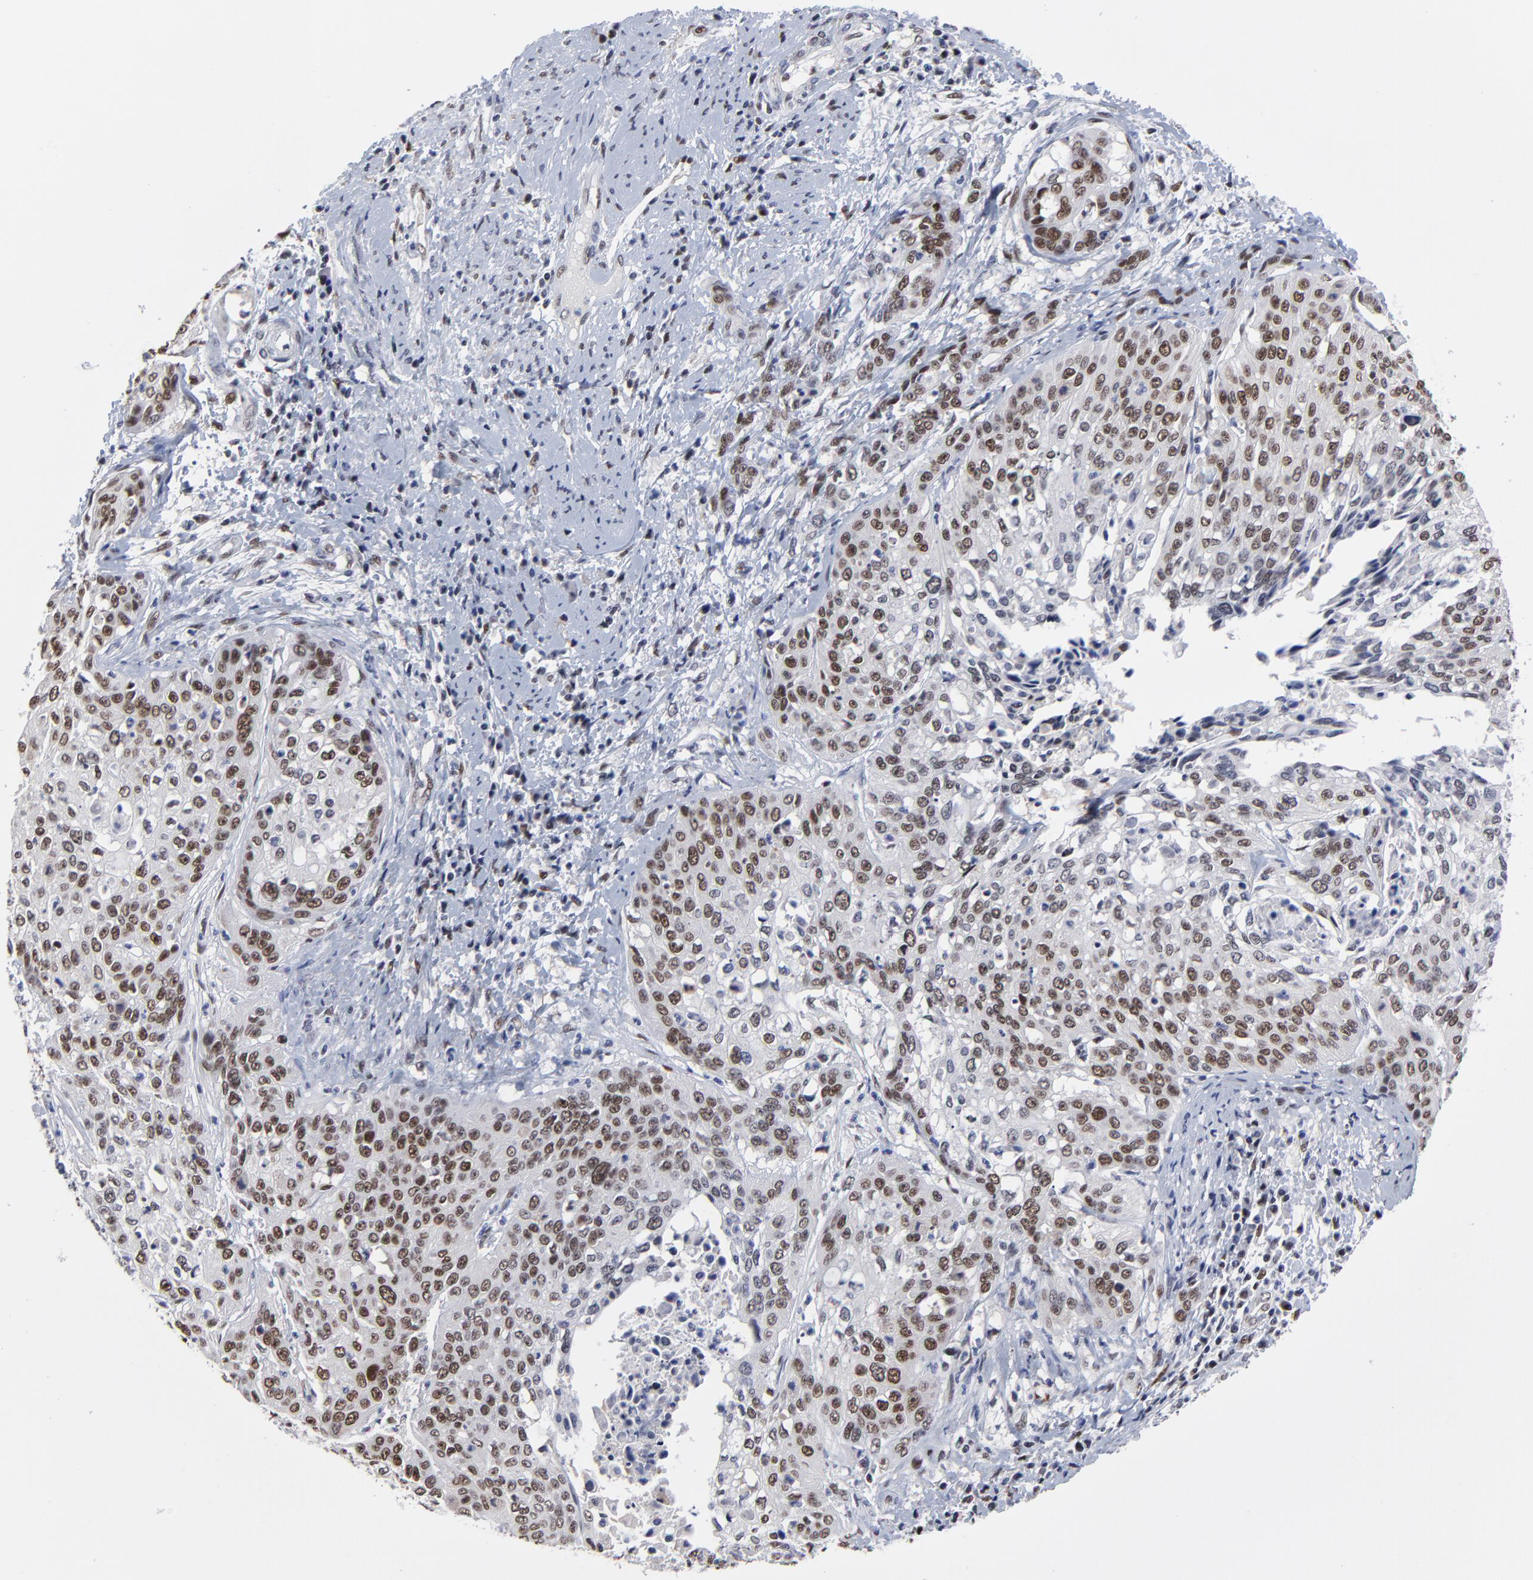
{"staining": {"intensity": "moderate", "quantity": ">75%", "location": "nuclear"}, "tissue": "cervical cancer", "cell_type": "Tumor cells", "image_type": "cancer", "snomed": [{"axis": "morphology", "description": "Squamous cell carcinoma, NOS"}, {"axis": "topography", "description": "Cervix"}], "caption": "This image reveals immunohistochemistry staining of cervical cancer, with medium moderate nuclear expression in approximately >75% of tumor cells.", "gene": "OGFOD1", "patient": {"sex": "female", "age": 41}}